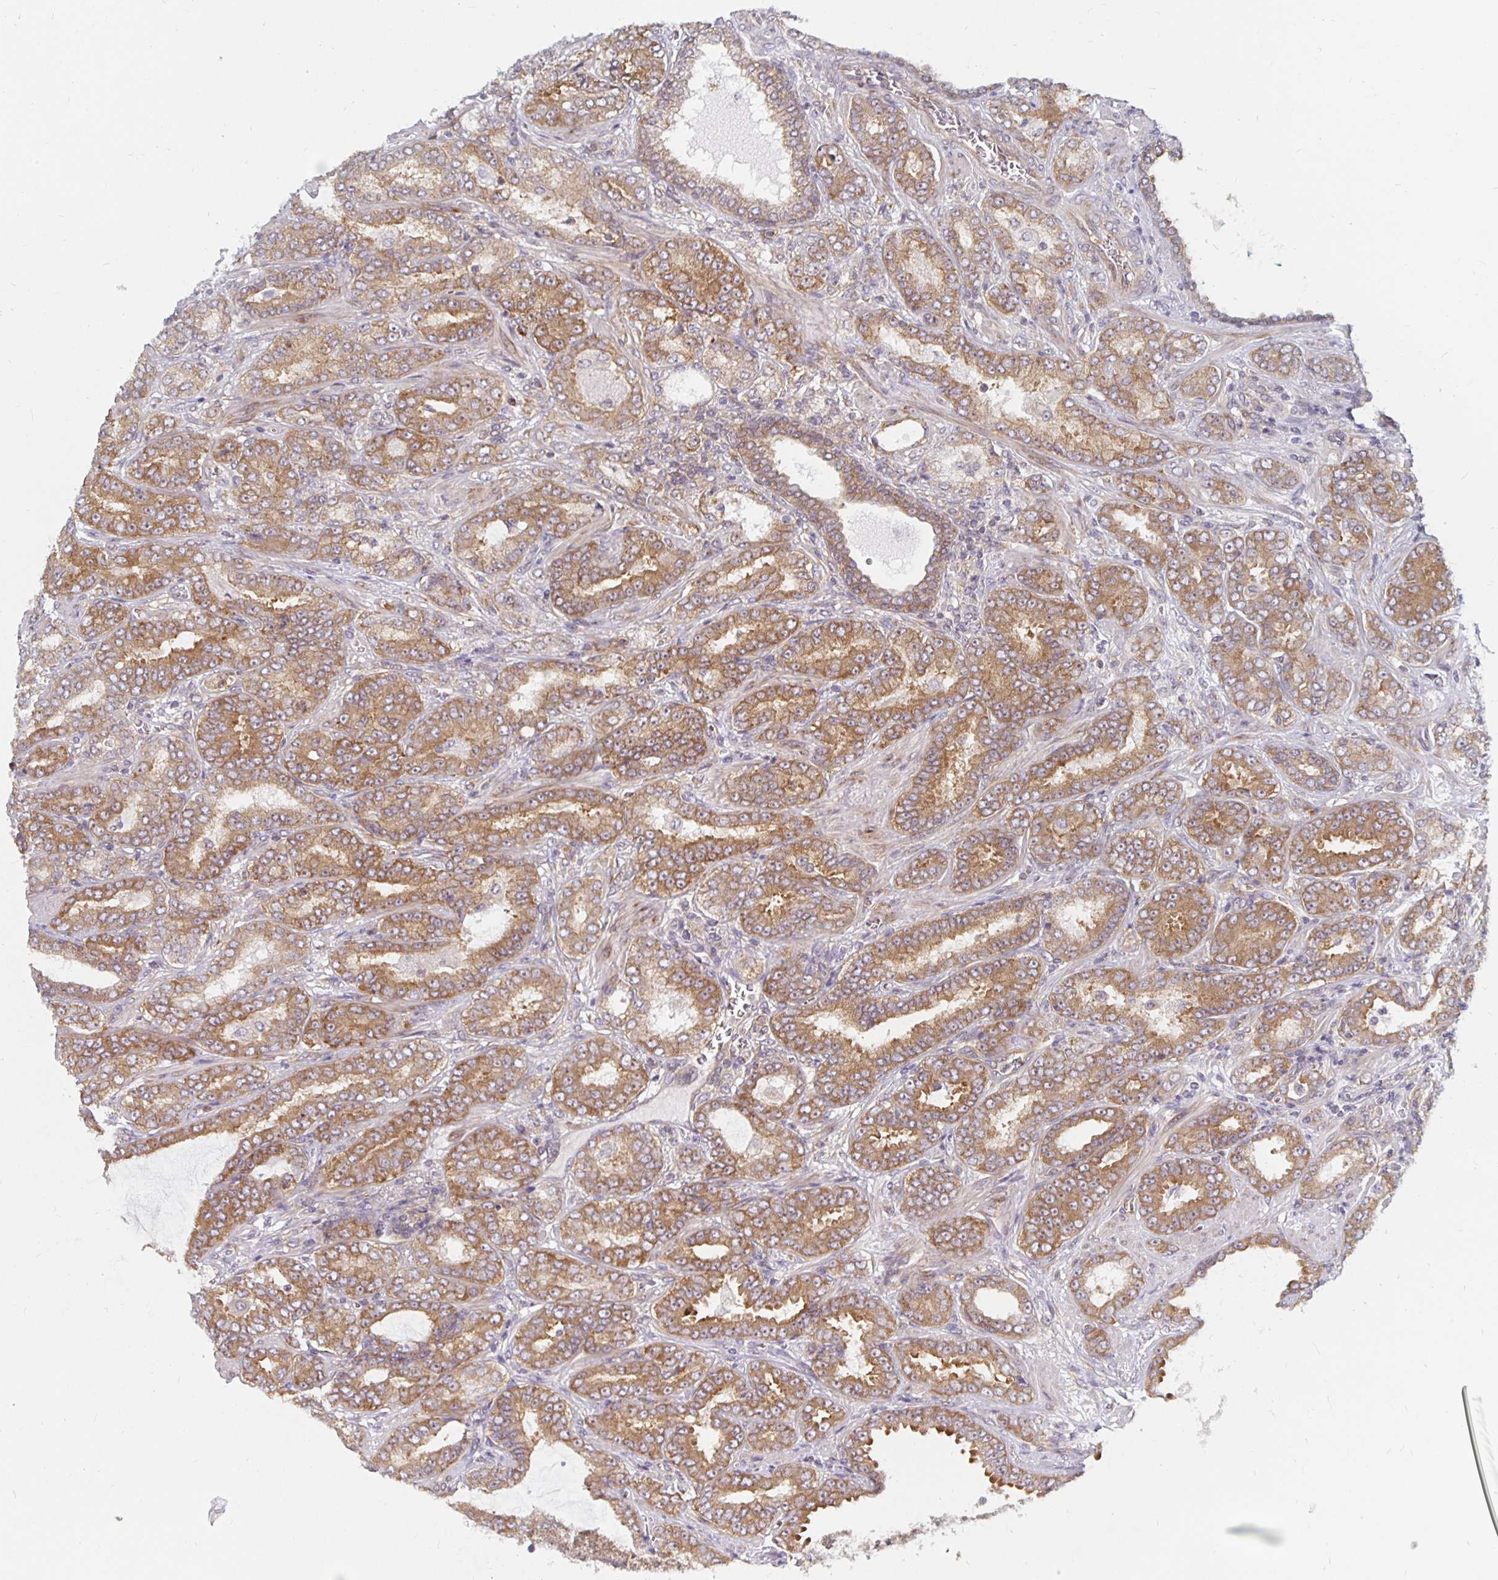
{"staining": {"intensity": "moderate", "quantity": ">75%", "location": "cytoplasmic/membranous"}, "tissue": "prostate cancer", "cell_type": "Tumor cells", "image_type": "cancer", "snomed": [{"axis": "morphology", "description": "Adenocarcinoma, High grade"}, {"axis": "topography", "description": "Prostate"}], "caption": "Human adenocarcinoma (high-grade) (prostate) stained with a brown dye reveals moderate cytoplasmic/membranous positive expression in about >75% of tumor cells.", "gene": "PDAP1", "patient": {"sex": "male", "age": 72}}